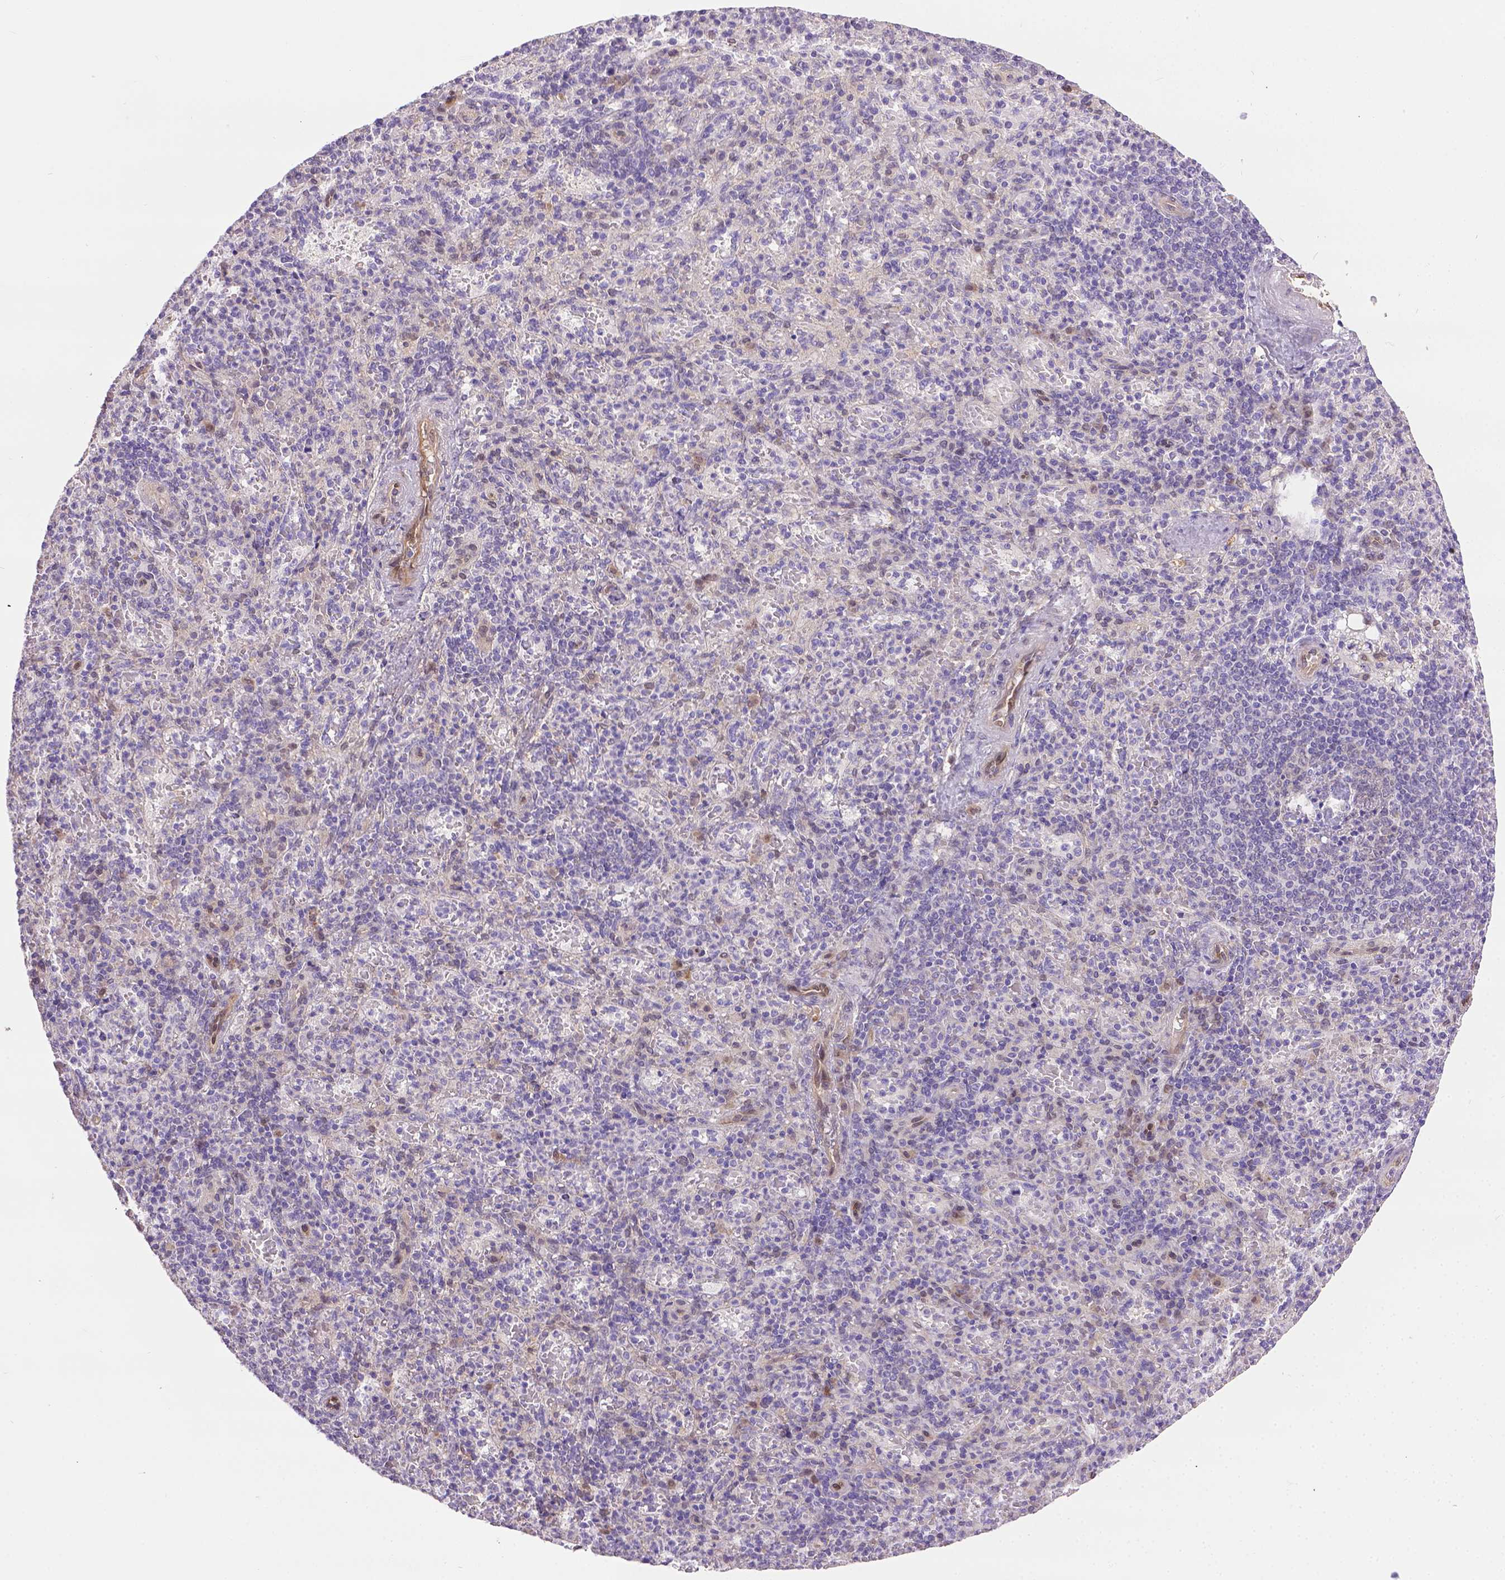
{"staining": {"intensity": "negative", "quantity": "none", "location": "none"}, "tissue": "spleen", "cell_type": "Cells in red pulp", "image_type": "normal", "snomed": [{"axis": "morphology", "description": "Normal tissue, NOS"}, {"axis": "topography", "description": "Spleen"}], "caption": "Human spleen stained for a protein using immunohistochemistry (IHC) displays no expression in cells in red pulp.", "gene": "CLIC4", "patient": {"sex": "female", "age": 74}}